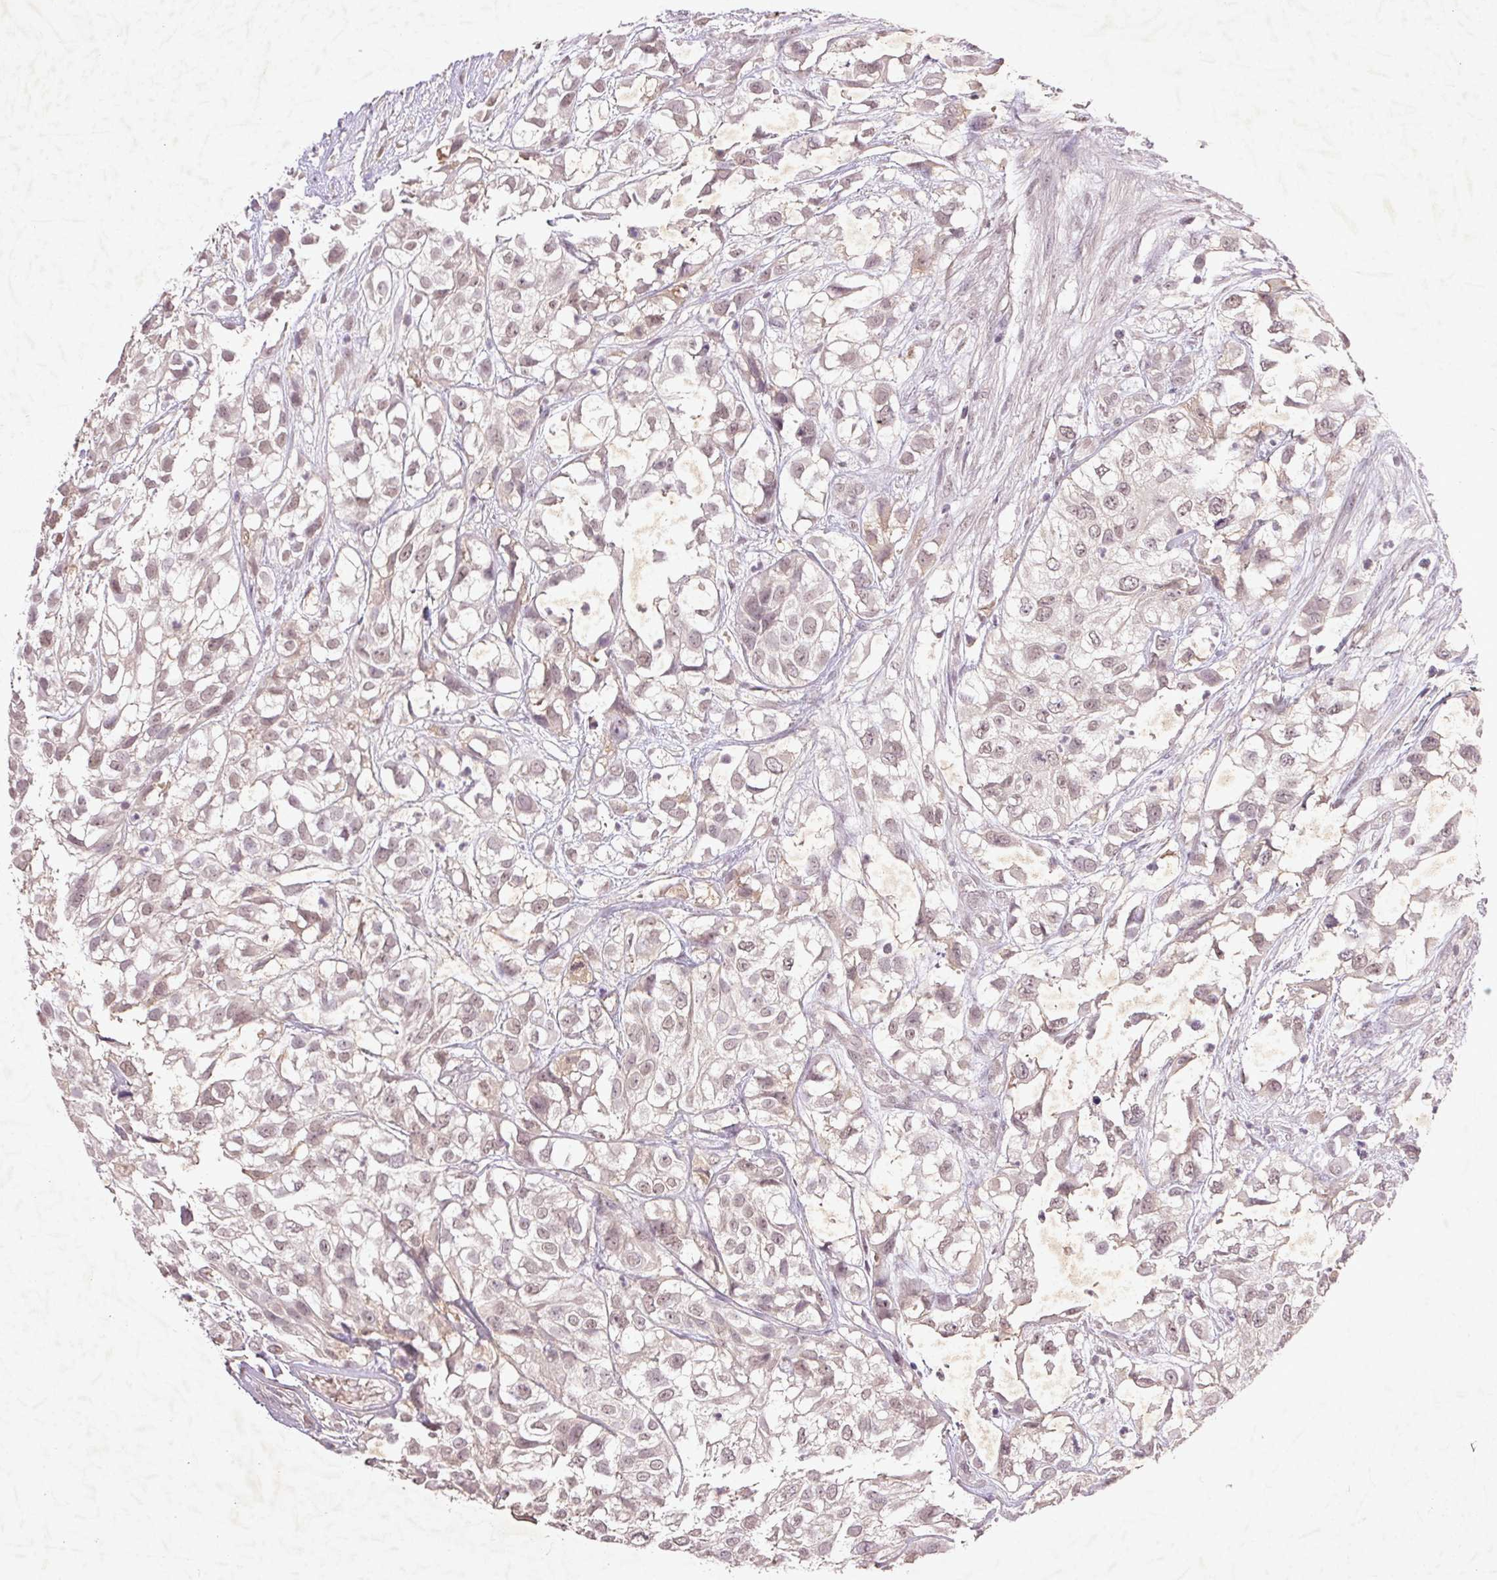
{"staining": {"intensity": "weak", "quantity": "<25%", "location": "nuclear"}, "tissue": "urothelial cancer", "cell_type": "Tumor cells", "image_type": "cancer", "snomed": [{"axis": "morphology", "description": "Urothelial carcinoma, High grade"}, {"axis": "topography", "description": "Urinary bladder"}], "caption": "The IHC histopathology image has no significant expression in tumor cells of high-grade urothelial carcinoma tissue.", "gene": "FAM168B", "patient": {"sex": "male", "age": 56}}